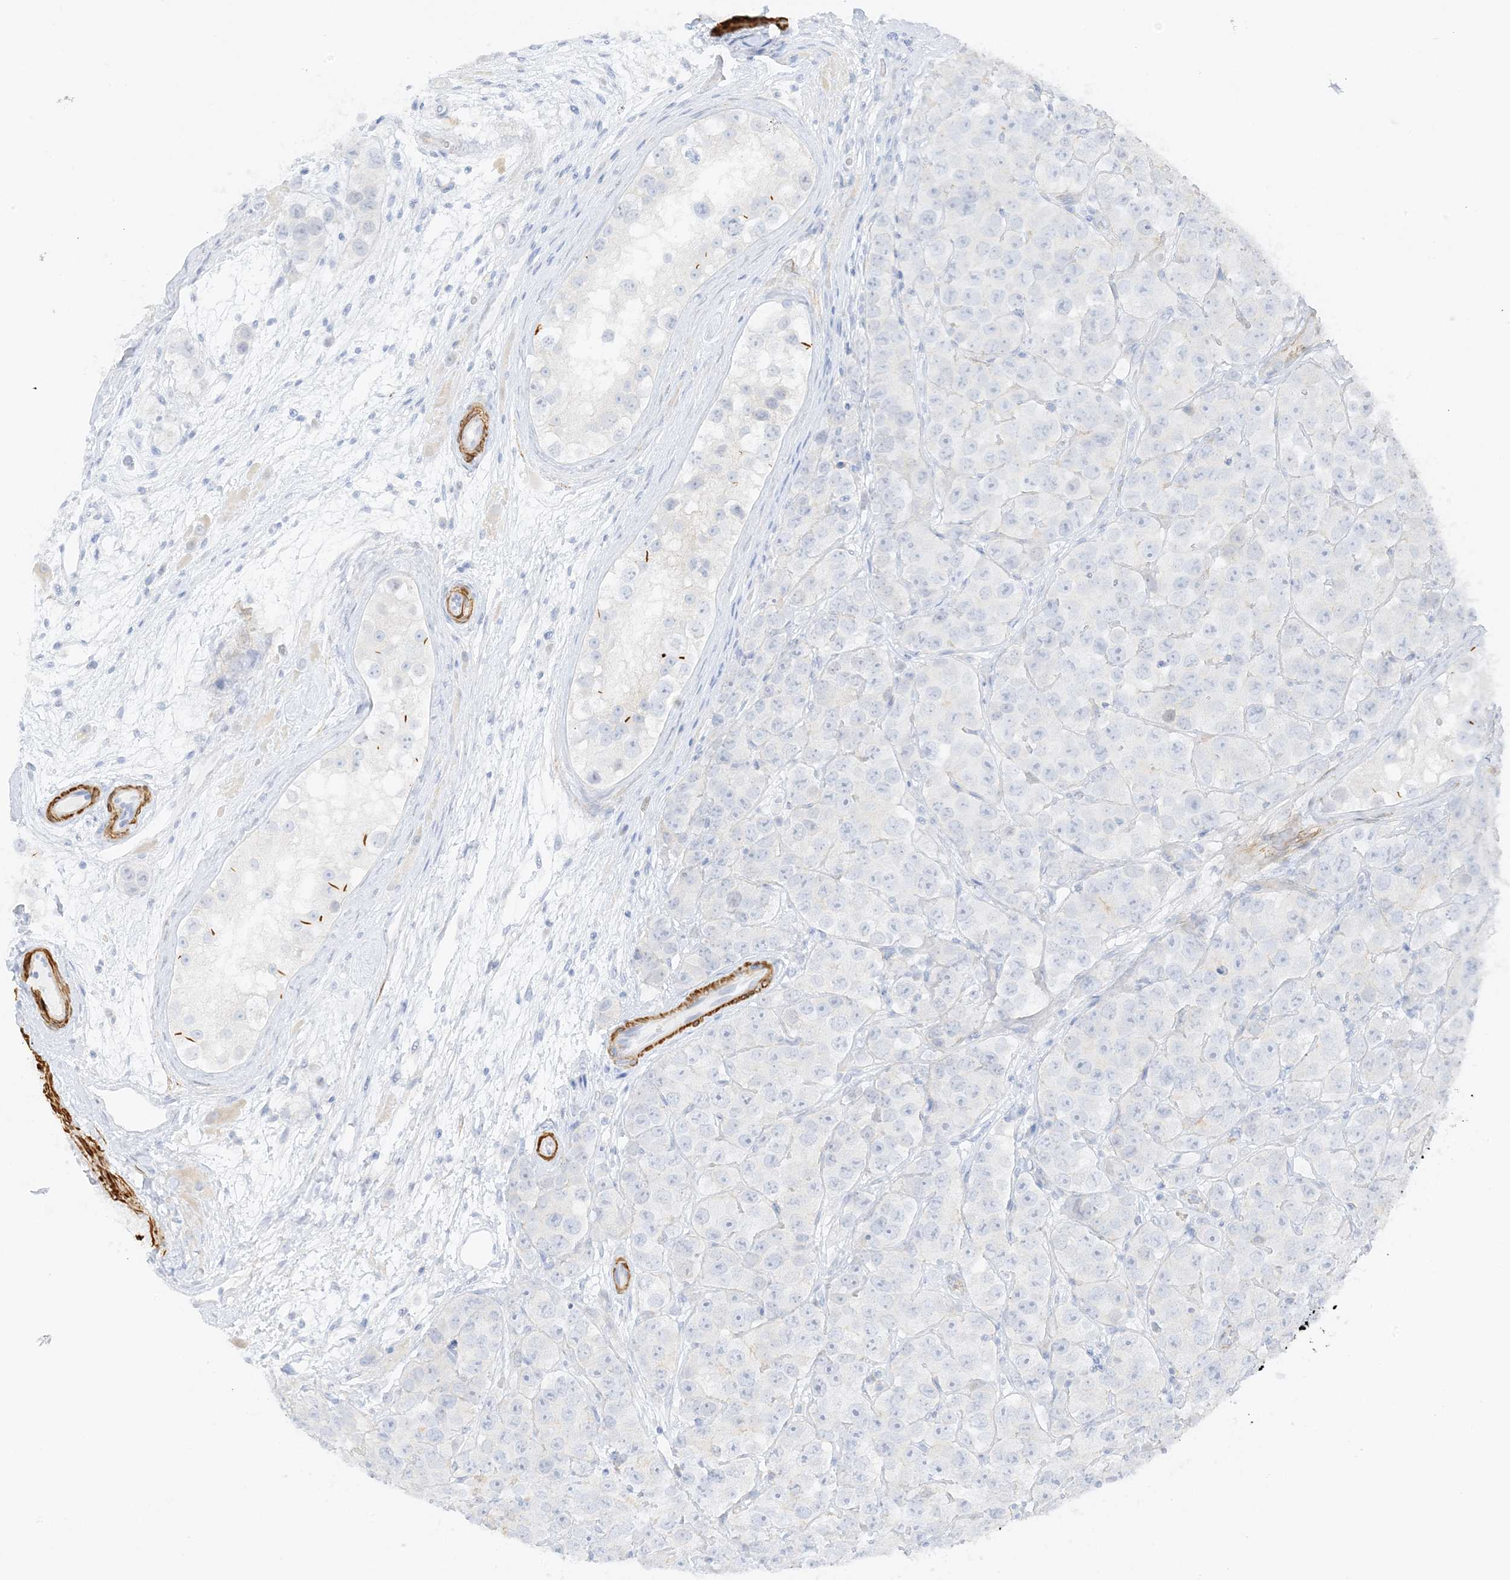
{"staining": {"intensity": "negative", "quantity": "none", "location": "none"}, "tissue": "testis cancer", "cell_type": "Tumor cells", "image_type": "cancer", "snomed": [{"axis": "morphology", "description": "Seminoma, NOS"}, {"axis": "topography", "description": "Testis"}], "caption": "A high-resolution photomicrograph shows IHC staining of seminoma (testis), which exhibits no significant positivity in tumor cells.", "gene": "SLC22A13", "patient": {"sex": "male", "age": 28}}